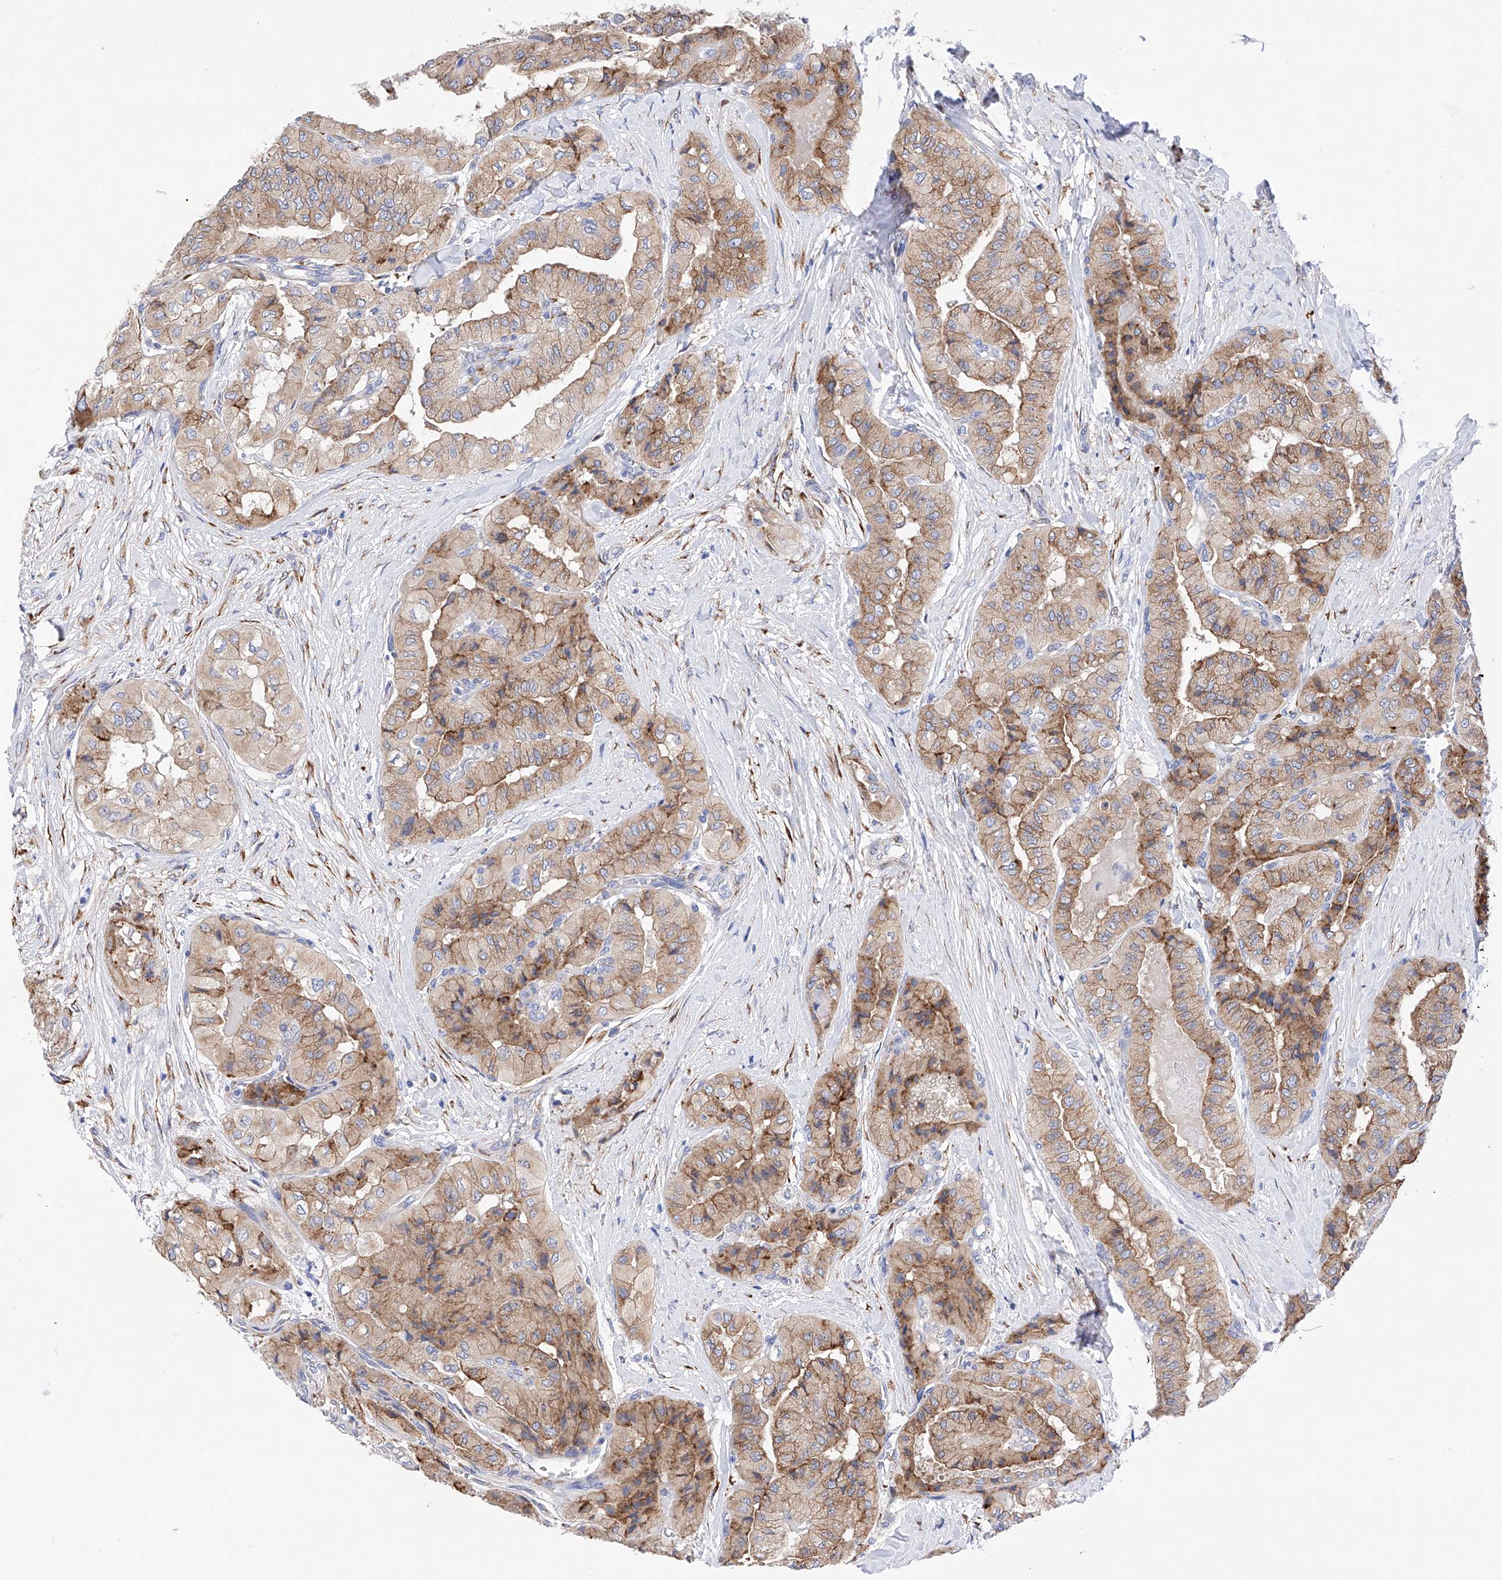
{"staining": {"intensity": "moderate", "quantity": ">75%", "location": "cytoplasmic/membranous"}, "tissue": "thyroid cancer", "cell_type": "Tumor cells", "image_type": "cancer", "snomed": [{"axis": "morphology", "description": "Papillary adenocarcinoma, NOS"}, {"axis": "topography", "description": "Thyroid gland"}], "caption": "Brown immunohistochemical staining in thyroid cancer shows moderate cytoplasmic/membranous positivity in approximately >75% of tumor cells.", "gene": "PDIA5", "patient": {"sex": "female", "age": 59}}